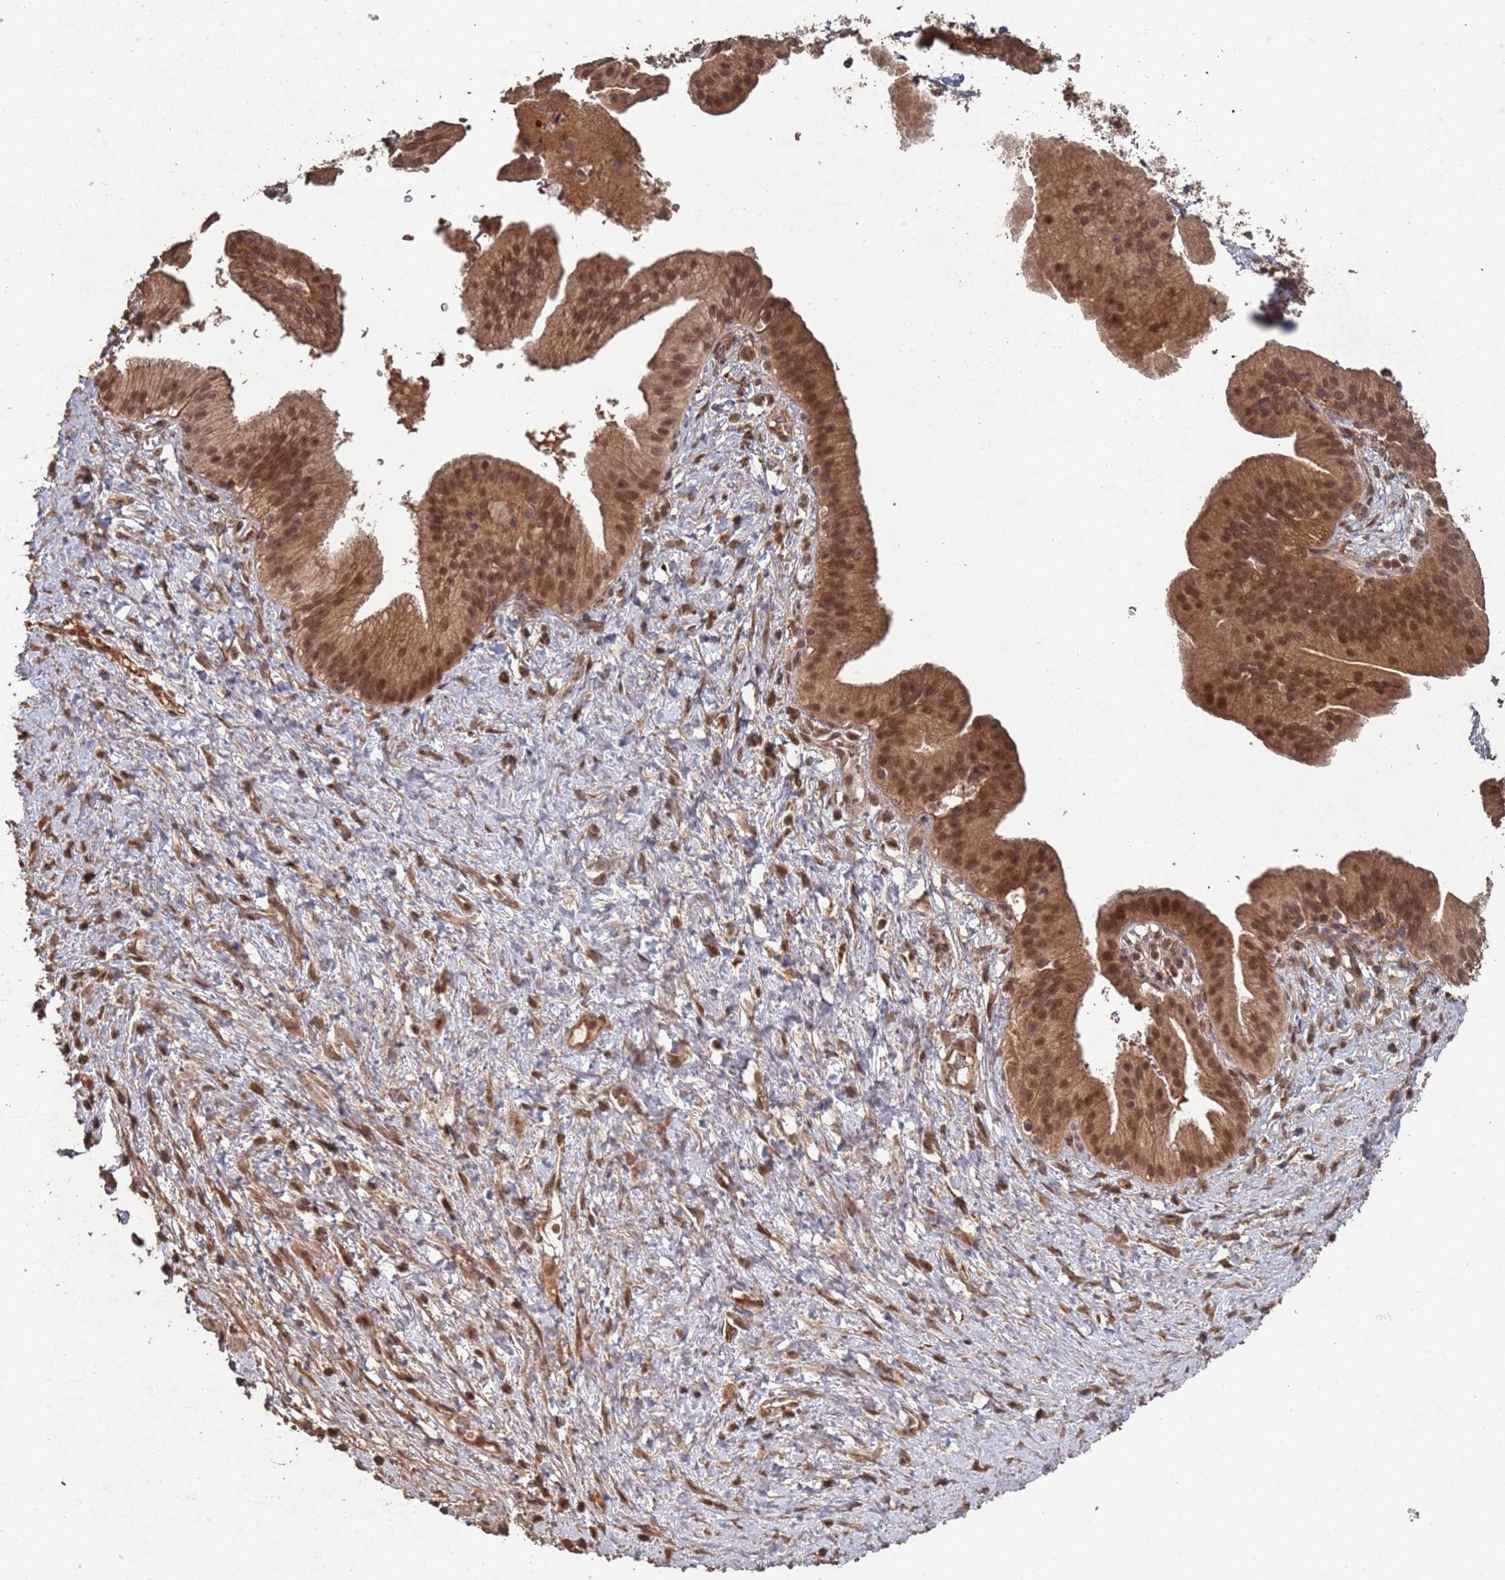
{"staining": {"intensity": "moderate", "quantity": ">75%", "location": "cytoplasmic/membranous,nuclear"}, "tissue": "pancreatic cancer", "cell_type": "Tumor cells", "image_type": "cancer", "snomed": [{"axis": "morphology", "description": "Adenocarcinoma, NOS"}, {"axis": "topography", "description": "Pancreas"}], "caption": "Pancreatic cancer (adenocarcinoma) was stained to show a protein in brown. There is medium levels of moderate cytoplasmic/membranous and nuclear expression in about >75% of tumor cells.", "gene": "FRAT1", "patient": {"sex": "male", "age": 68}}